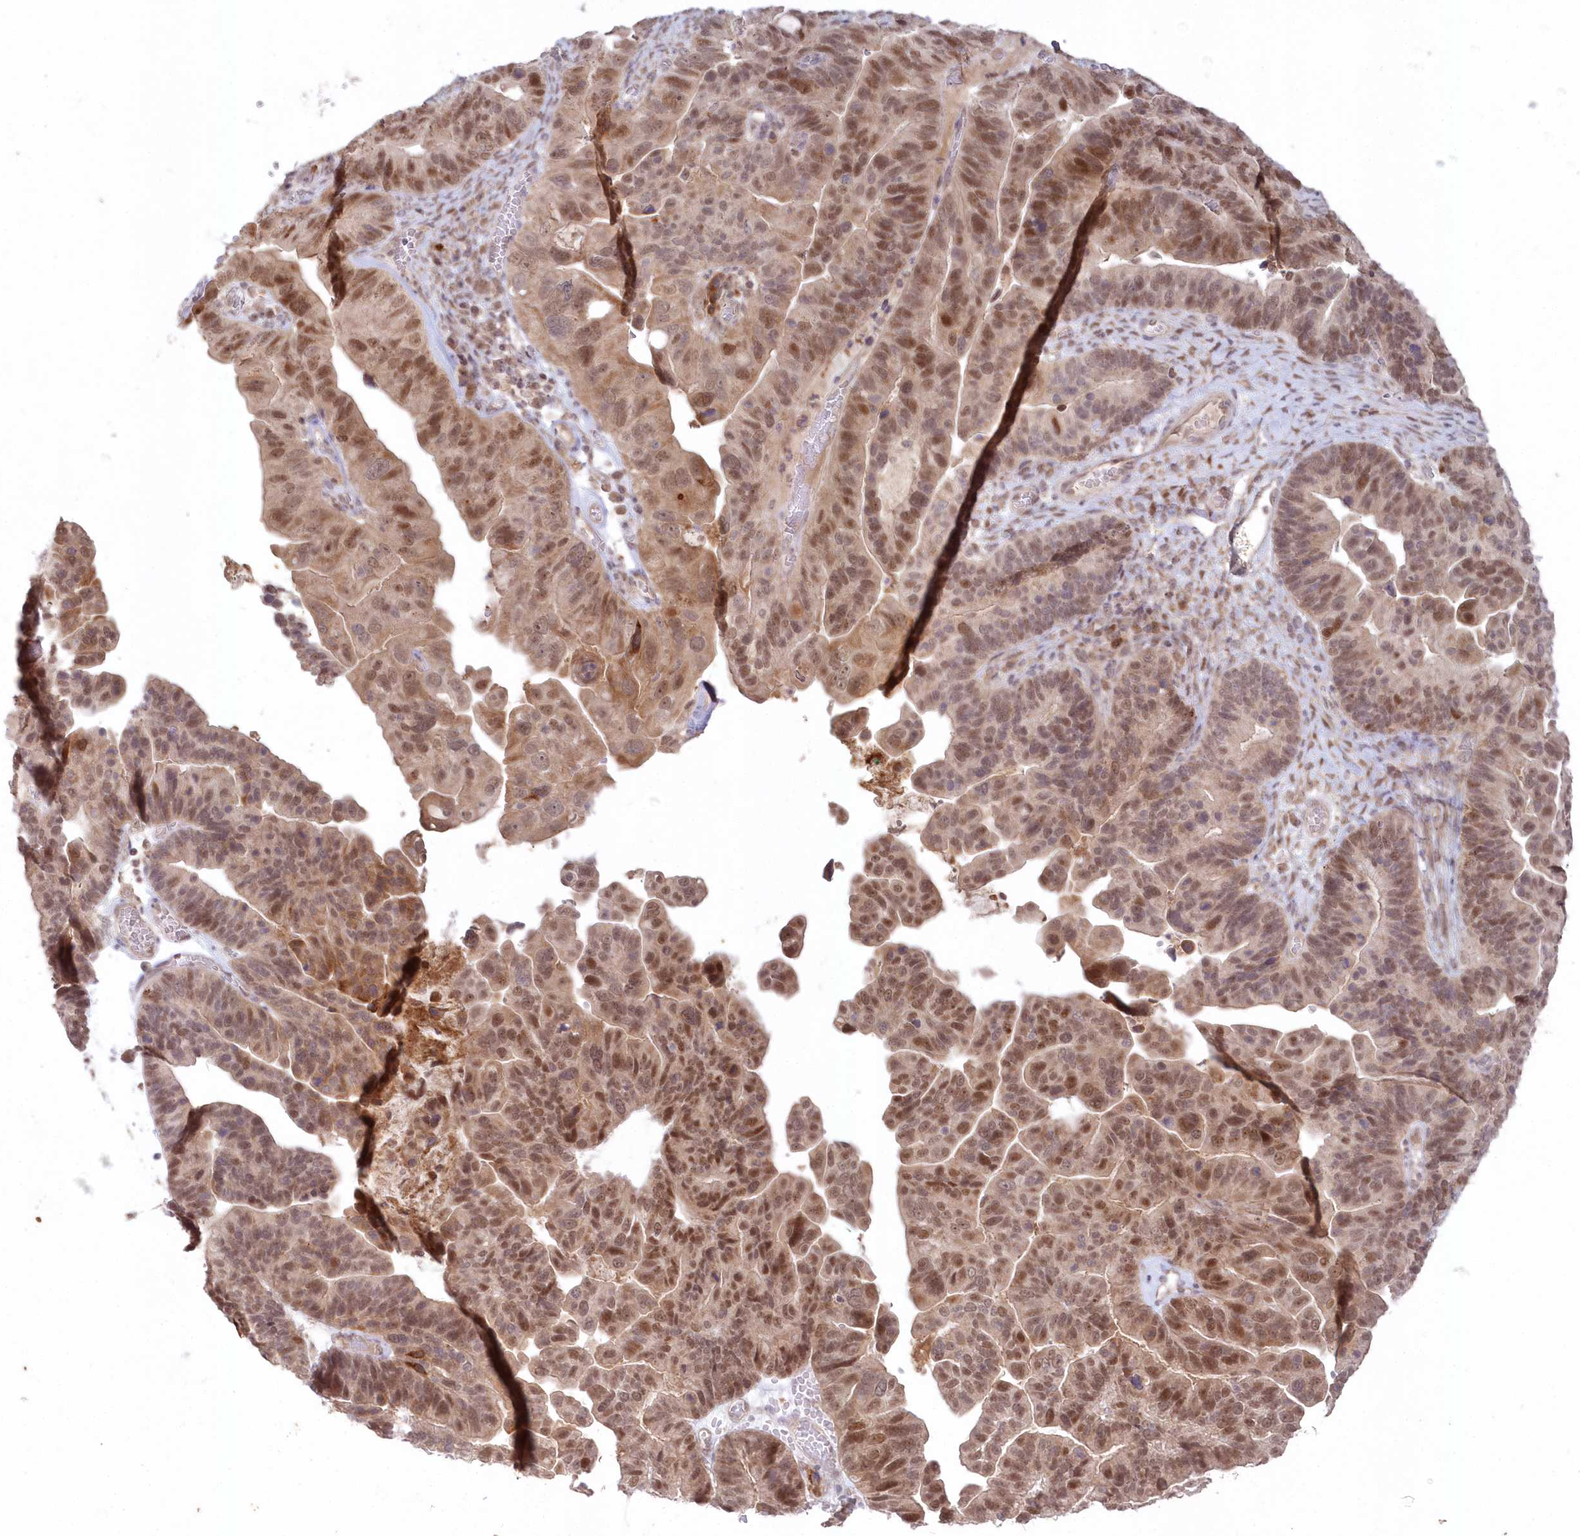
{"staining": {"intensity": "strong", "quantity": "25%-75%", "location": "nuclear"}, "tissue": "ovarian cancer", "cell_type": "Tumor cells", "image_type": "cancer", "snomed": [{"axis": "morphology", "description": "Cystadenocarcinoma, serous, NOS"}, {"axis": "topography", "description": "Ovary"}], "caption": "Immunohistochemical staining of serous cystadenocarcinoma (ovarian) demonstrates strong nuclear protein positivity in approximately 25%-75% of tumor cells.", "gene": "ASCC1", "patient": {"sex": "female", "age": 56}}